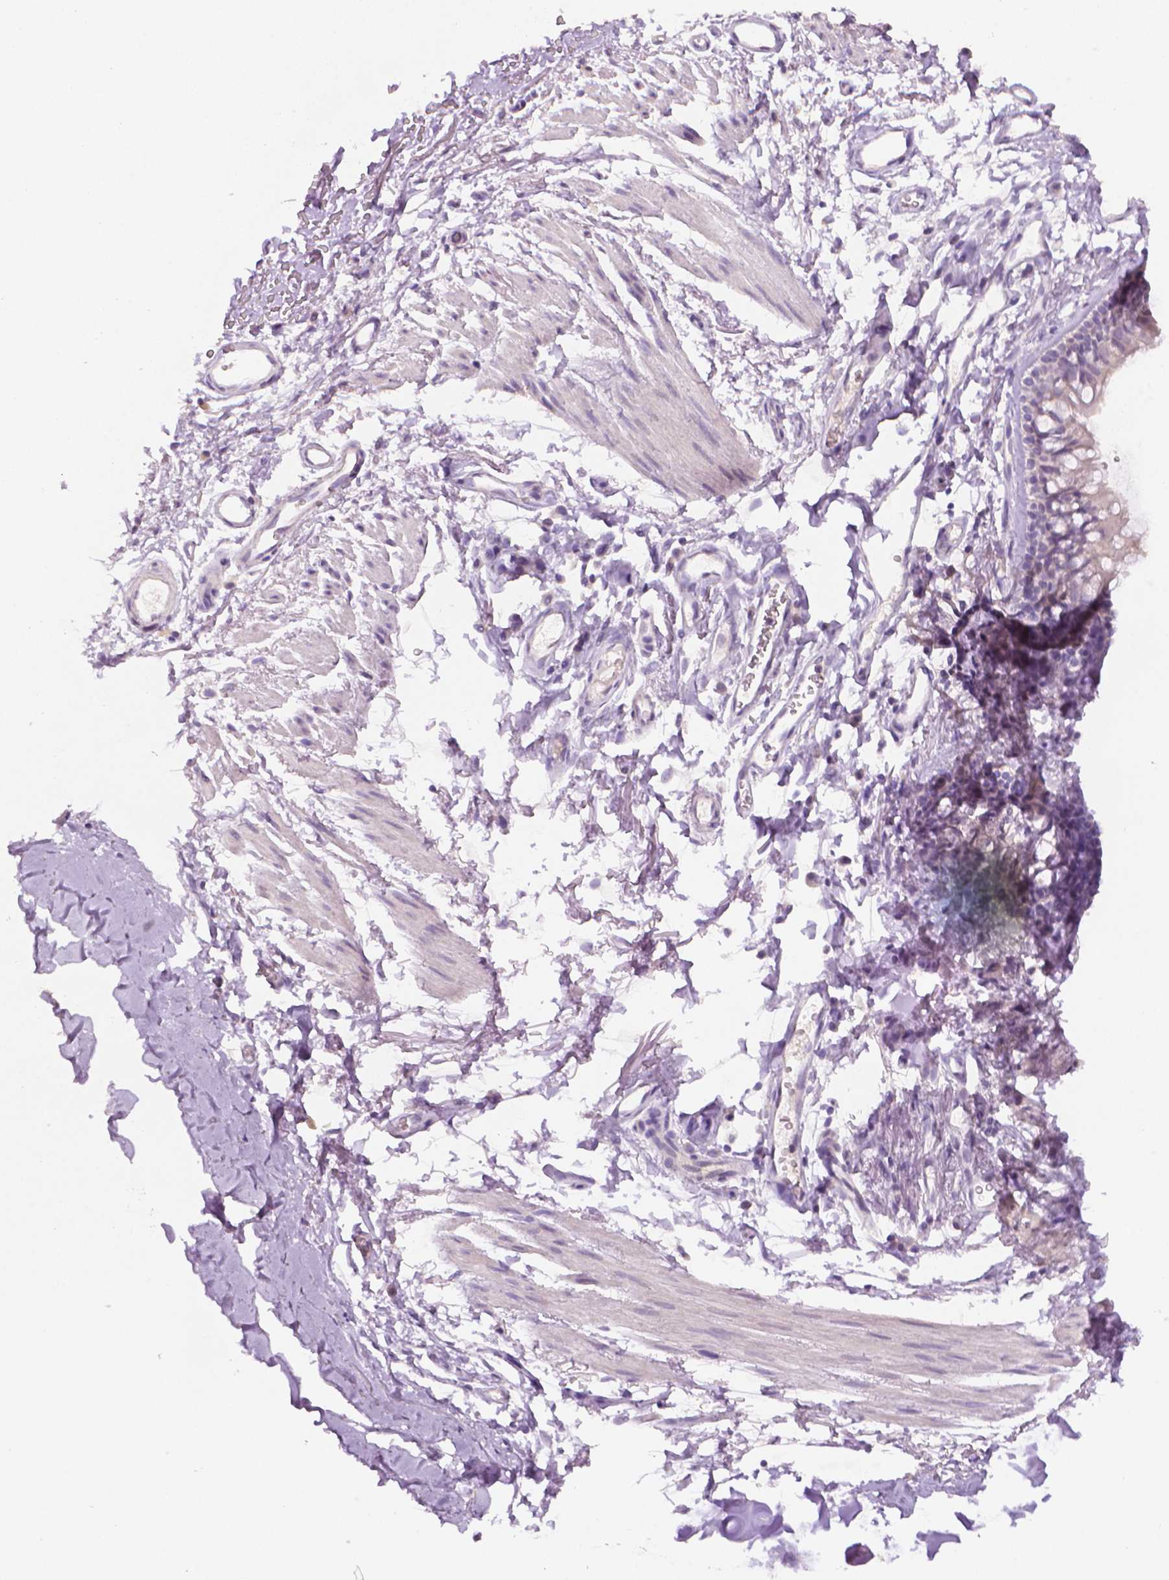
{"staining": {"intensity": "moderate", "quantity": "25%-75%", "location": "cytoplasmic/membranous"}, "tissue": "adipose tissue", "cell_type": "Adipocytes", "image_type": "normal", "snomed": [{"axis": "morphology", "description": "Normal tissue, NOS"}, {"axis": "topography", "description": "Cartilage tissue"}, {"axis": "topography", "description": "Bronchus"}], "caption": "Immunohistochemistry (IHC) image of normal human adipose tissue stained for a protein (brown), which shows medium levels of moderate cytoplasmic/membranous expression in about 25%-75% of adipocytes.", "gene": "FASN", "patient": {"sex": "female", "age": 79}}